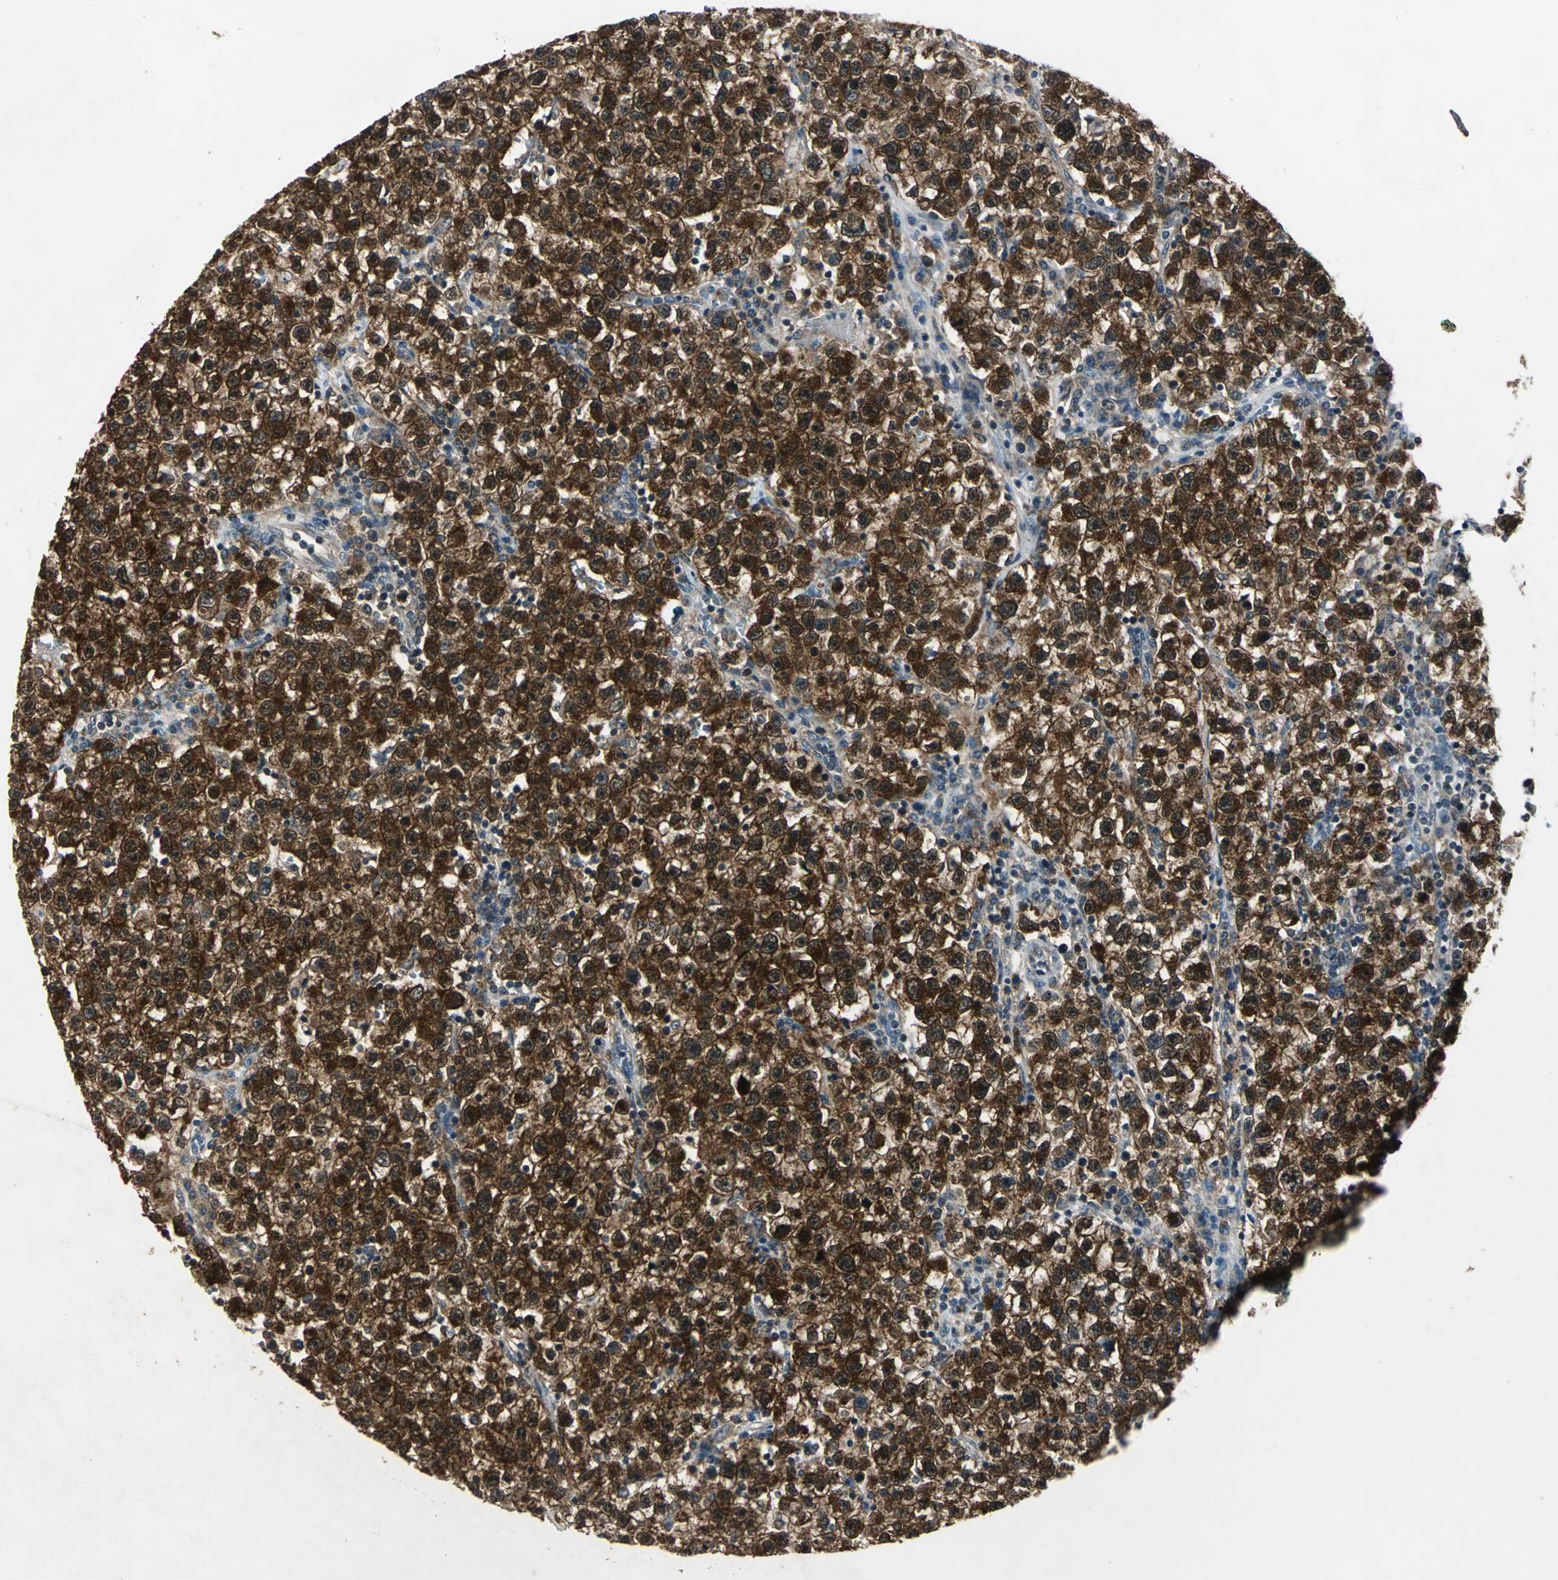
{"staining": {"intensity": "strong", "quantity": ">75%", "location": "cytoplasmic/membranous,nuclear"}, "tissue": "testis cancer", "cell_type": "Tumor cells", "image_type": "cancer", "snomed": [{"axis": "morphology", "description": "Seminoma, NOS"}, {"axis": "topography", "description": "Testis"}], "caption": "About >75% of tumor cells in testis cancer show strong cytoplasmic/membranous and nuclear protein staining as visualized by brown immunohistochemical staining.", "gene": "AHSA1", "patient": {"sex": "male", "age": 22}}